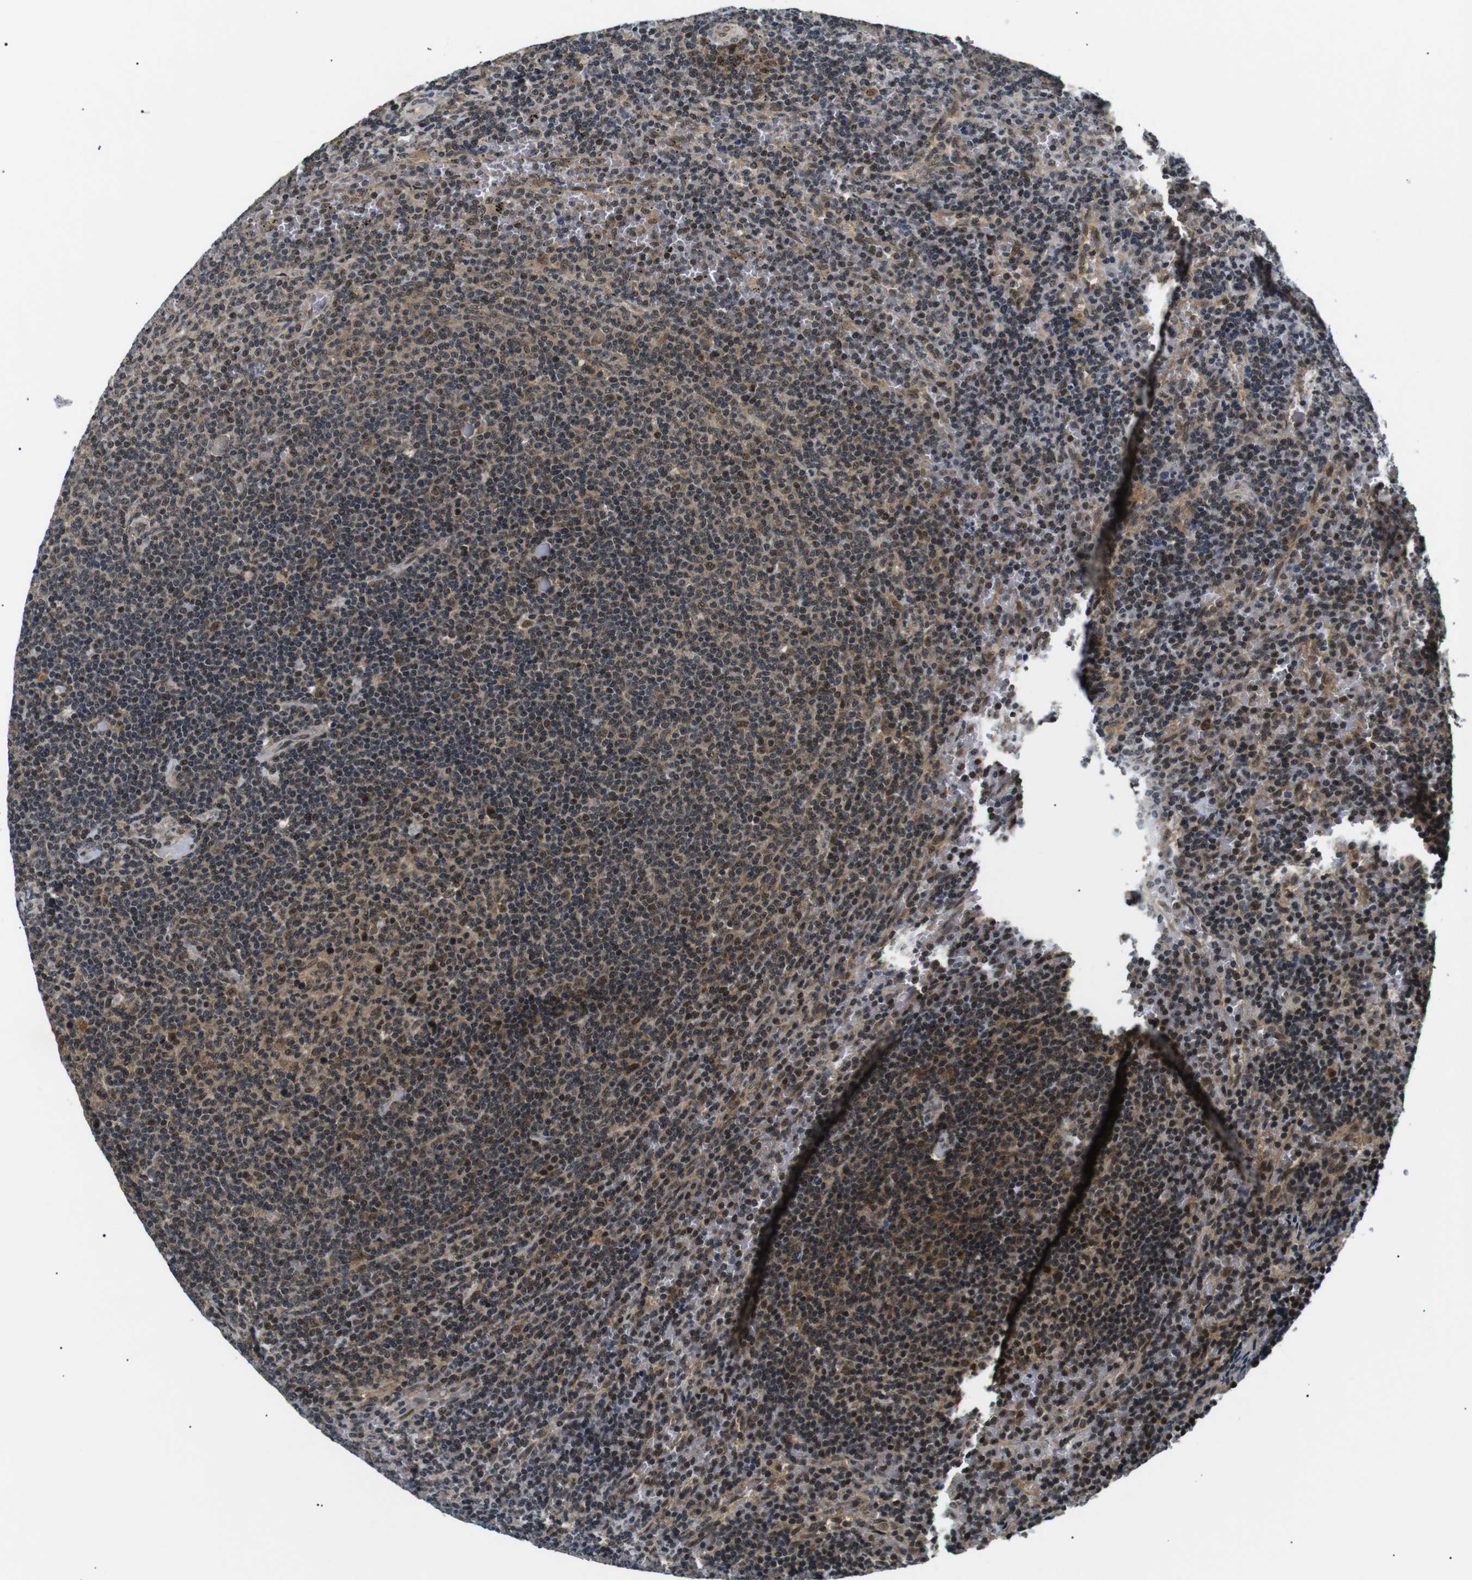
{"staining": {"intensity": "moderate", "quantity": "25%-75%", "location": "cytoplasmic/membranous,nuclear"}, "tissue": "lymphoma", "cell_type": "Tumor cells", "image_type": "cancer", "snomed": [{"axis": "morphology", "description": "Malignant lymphoma, non-Hodgkin's type, Low grade"}, {"axis": "topography", "description": "Spleen"}], "caption": "Human lymphoma stained with a protein marker reveals moderate staining in tumor cells.", "gene": "SKP1", "patient": {"sex": "female", "age": 50}}